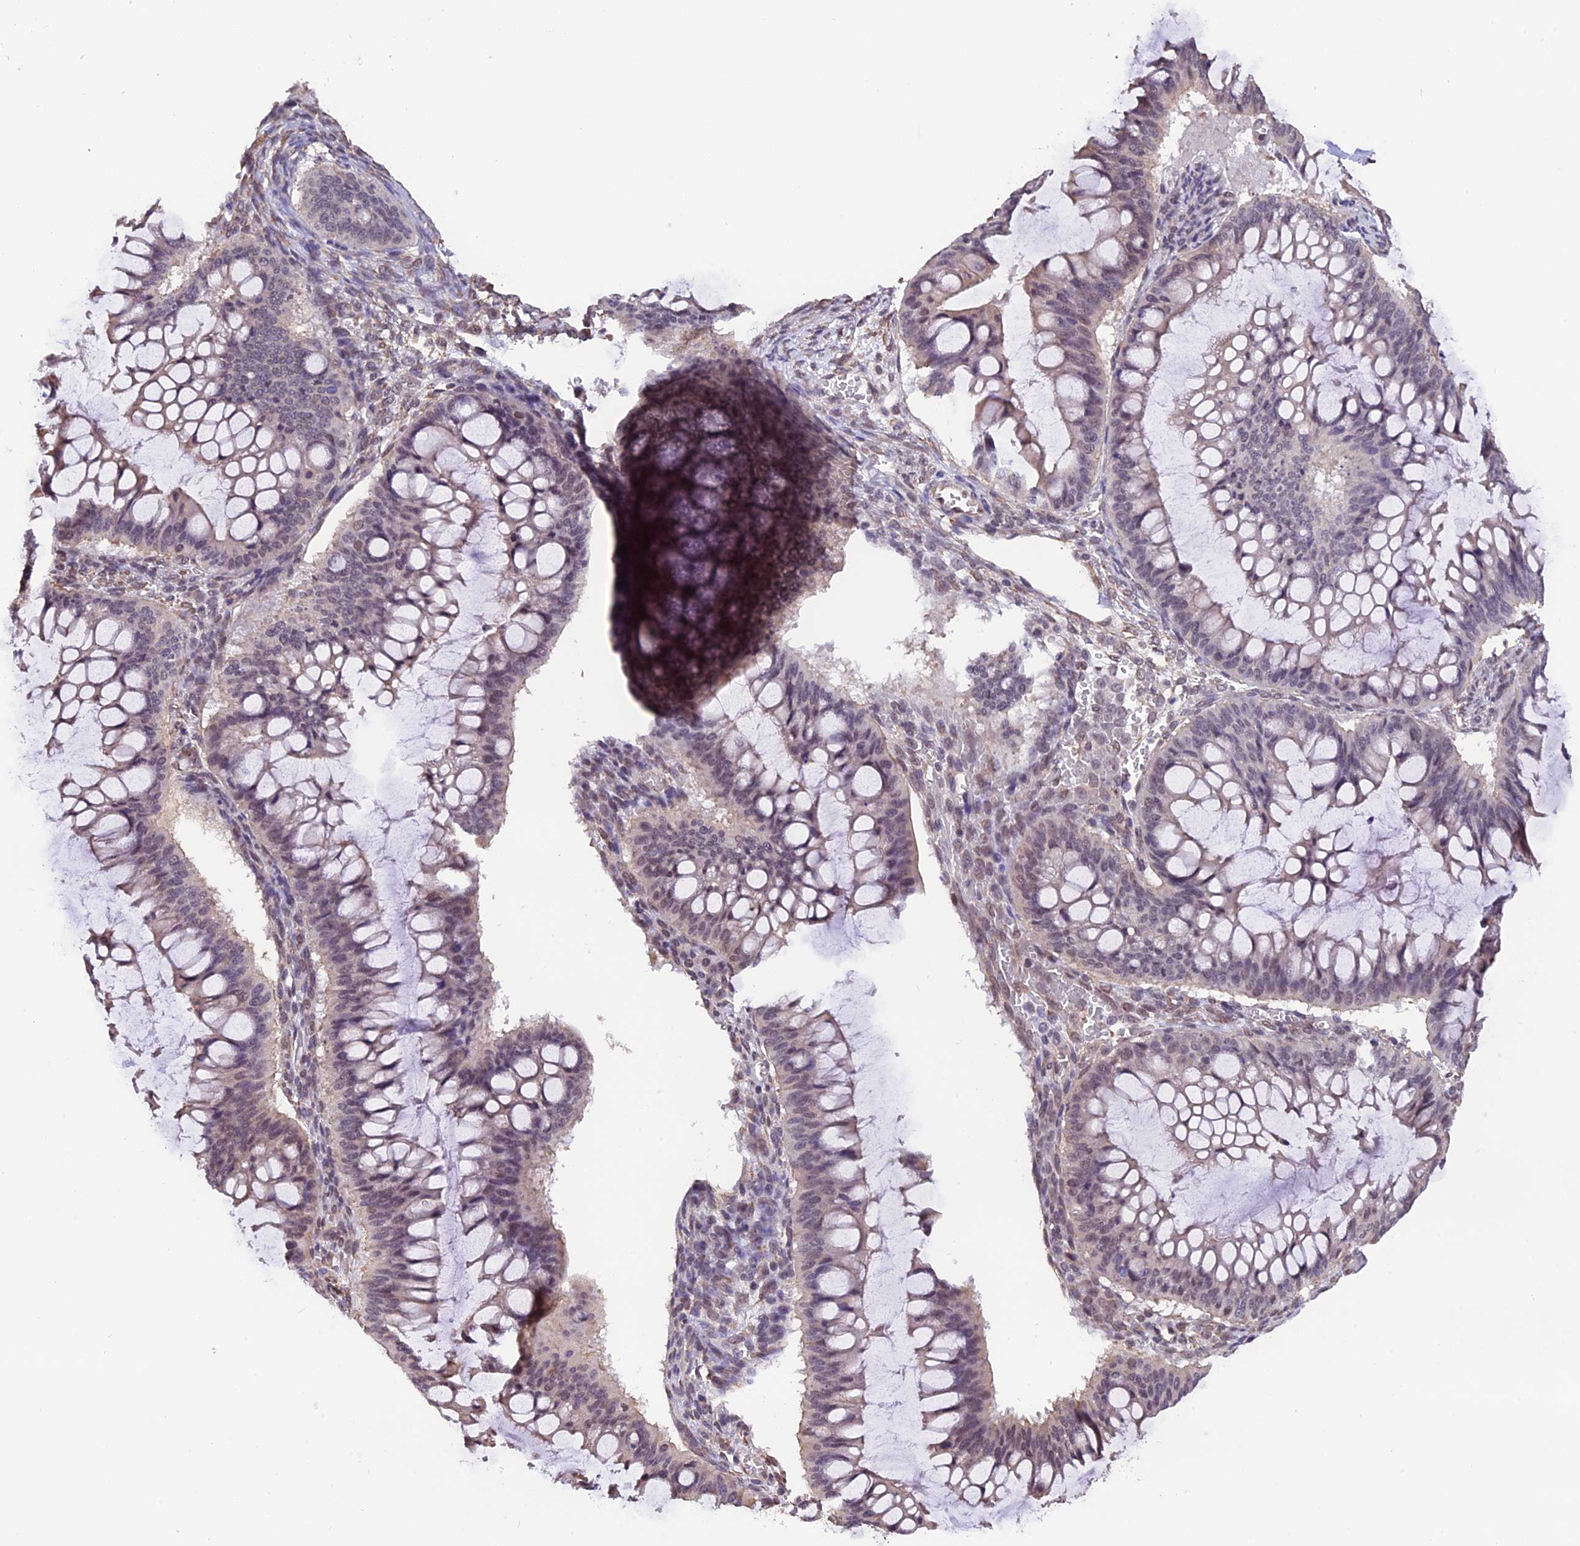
{"staining": {"intensity": "weak", "quantity": "25%-75%", "location": "nuclear"}, "tissue": "ovarian cancer", "cell_type": "Tumor cells", "image_type": "cancer", "snomed": [{"axis": "morphology", "description": "Cystadenocarcinoma, mucinous, NOS"}, {"axis": "topography", "description": "Ovary"}], "caption": "Human ovarian cancer (mucinous cystadenocarcinoma) stained for a protein (brown) displays weak nuclear positive positivity in about 25%-75% of tumor cells.", "gene": "ZC3H4", "patient": {"sex": "female", "age": 73}}